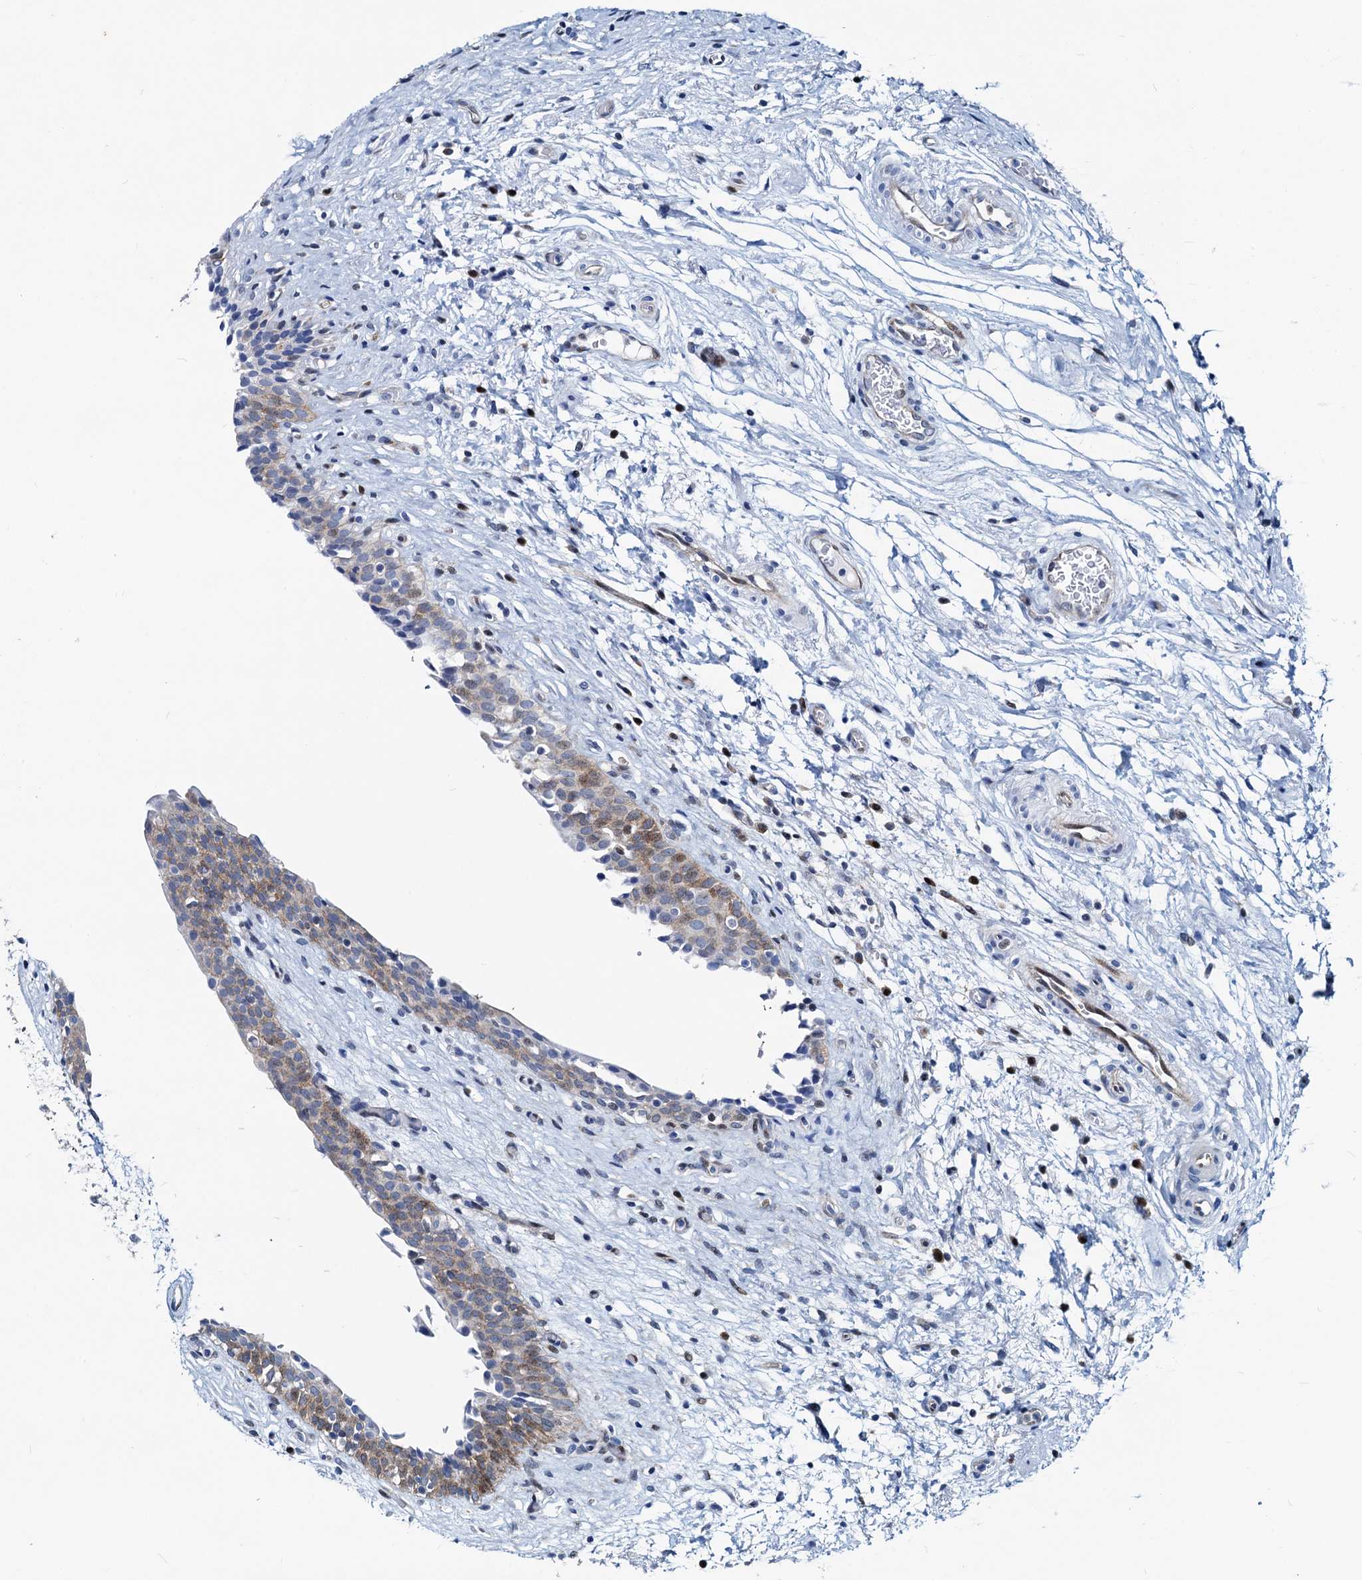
{"staining": {"intensity": "weak", "quantity": "<25%", "location": "cytoplasmic/membranous,nuclear"}, "tissue": "urinary bladder", "cell_type": "Urothelial cells", "image_type": "normal", "snomed": [{"axis": "morphology", "description": "Normal tissue, NOS"}, {"axis": "topography", "description": "Urinary bladder"}], "caption": "Human urinary bladder stained for a protein using IHC reveals no expression in urothelial cells.", "gene": "PTGES3", "patient": {"sex": "male", "age": 83}}